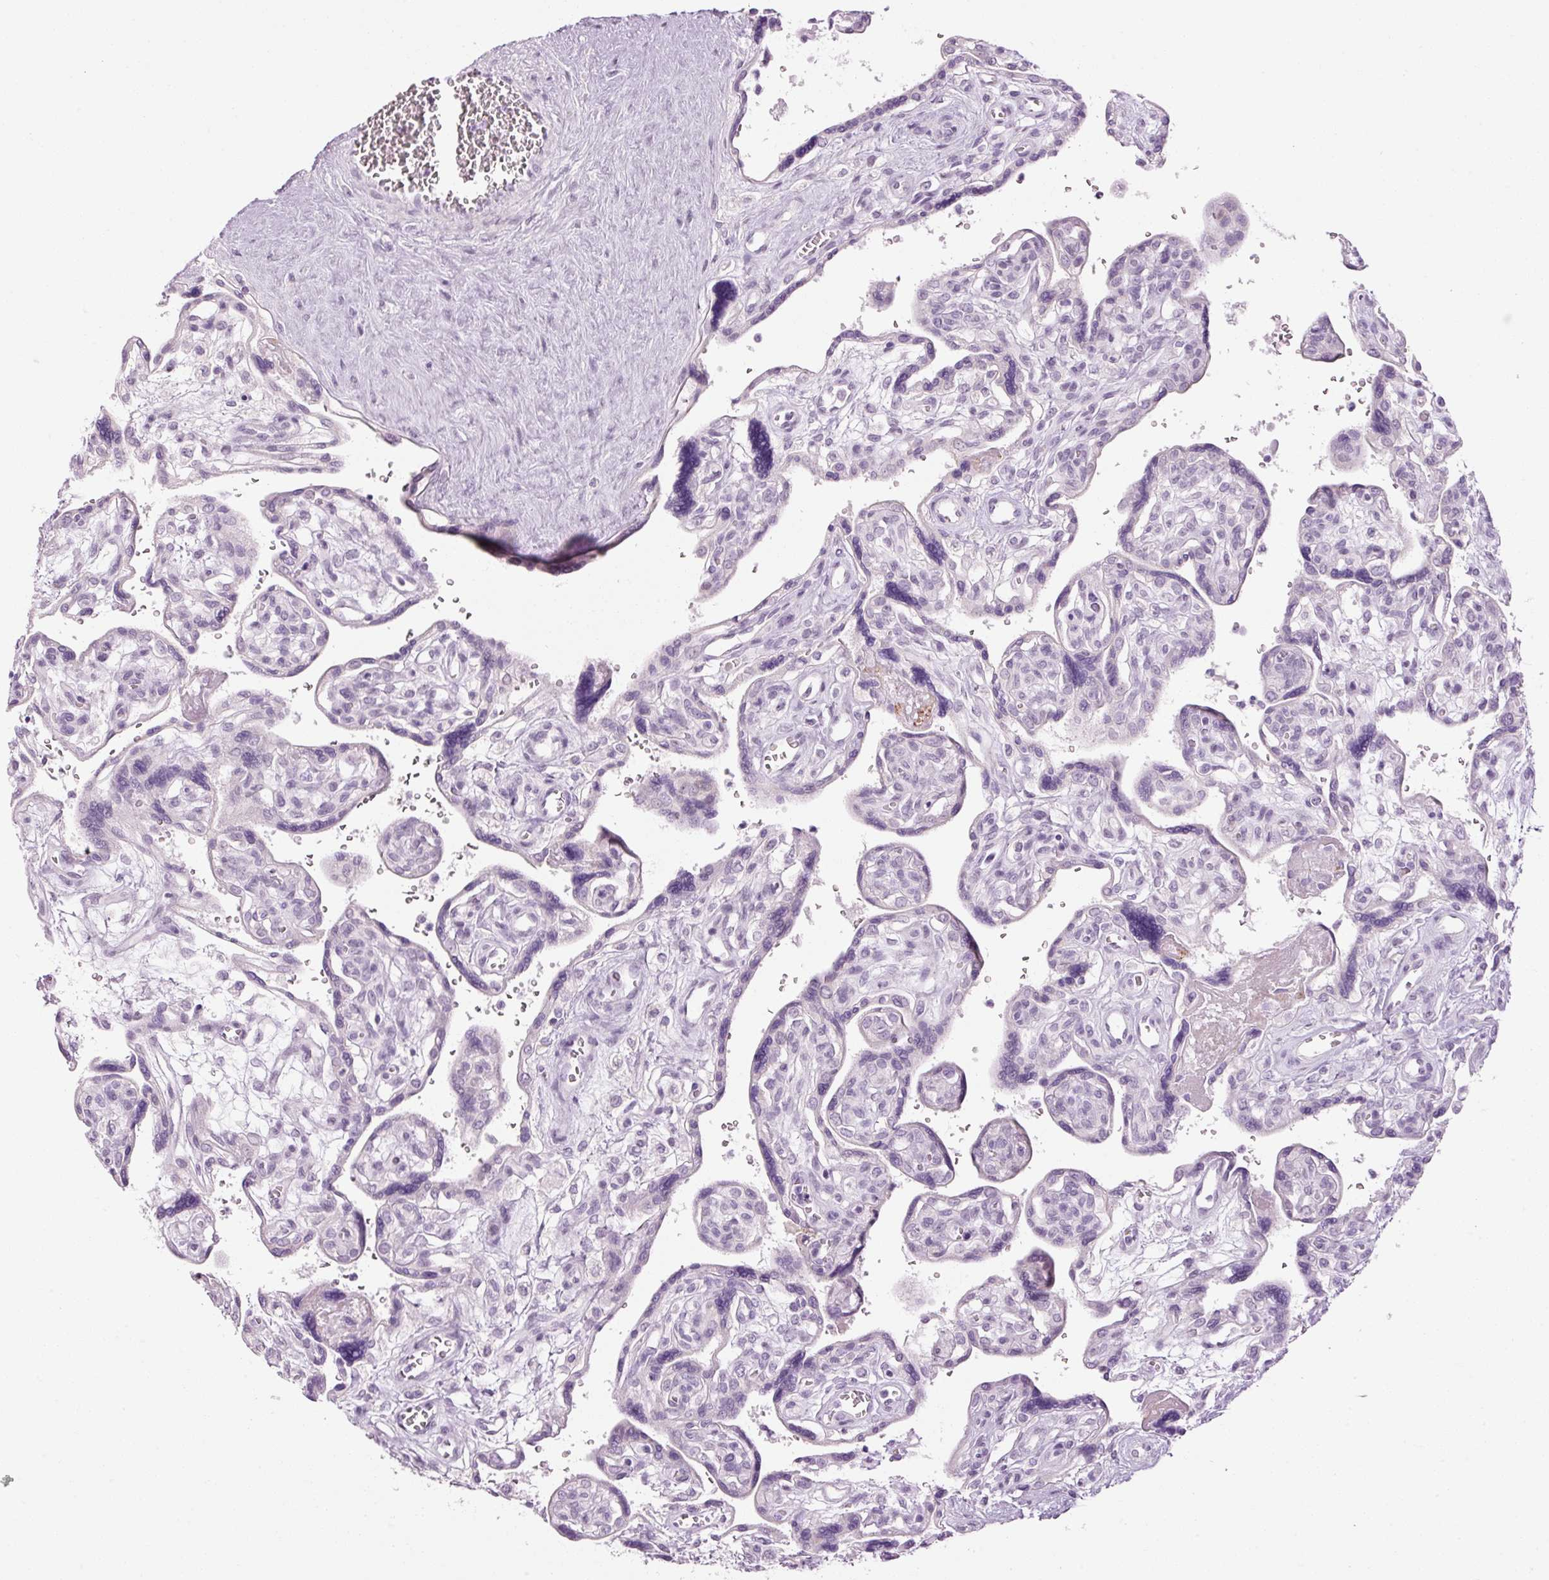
{"staining": {"intensity": "strong", "quantity": "<25%", "location": "cytoplasmic/membranous"}, "tissue": "placenta", "cell_type": "Decidual cells", "image_type": "normal", "snomed": [{"axis": "morphology", "description": "Normal tissue, NOS"}, {"axis": "topography", "description": "Placenta"}], "caption": "Normal placenta was stained to show a protein in brown. There is medium levels of strong cytoplasmic/membranous expression in approximately <25% of decidual cells. (Stains: DAB in brown, nuclei in blue, Microscopy: brightfield microscopy at high magnification).", "gene": "ANKRD20A1", "patient": {"sex": "female", "age": 39}}